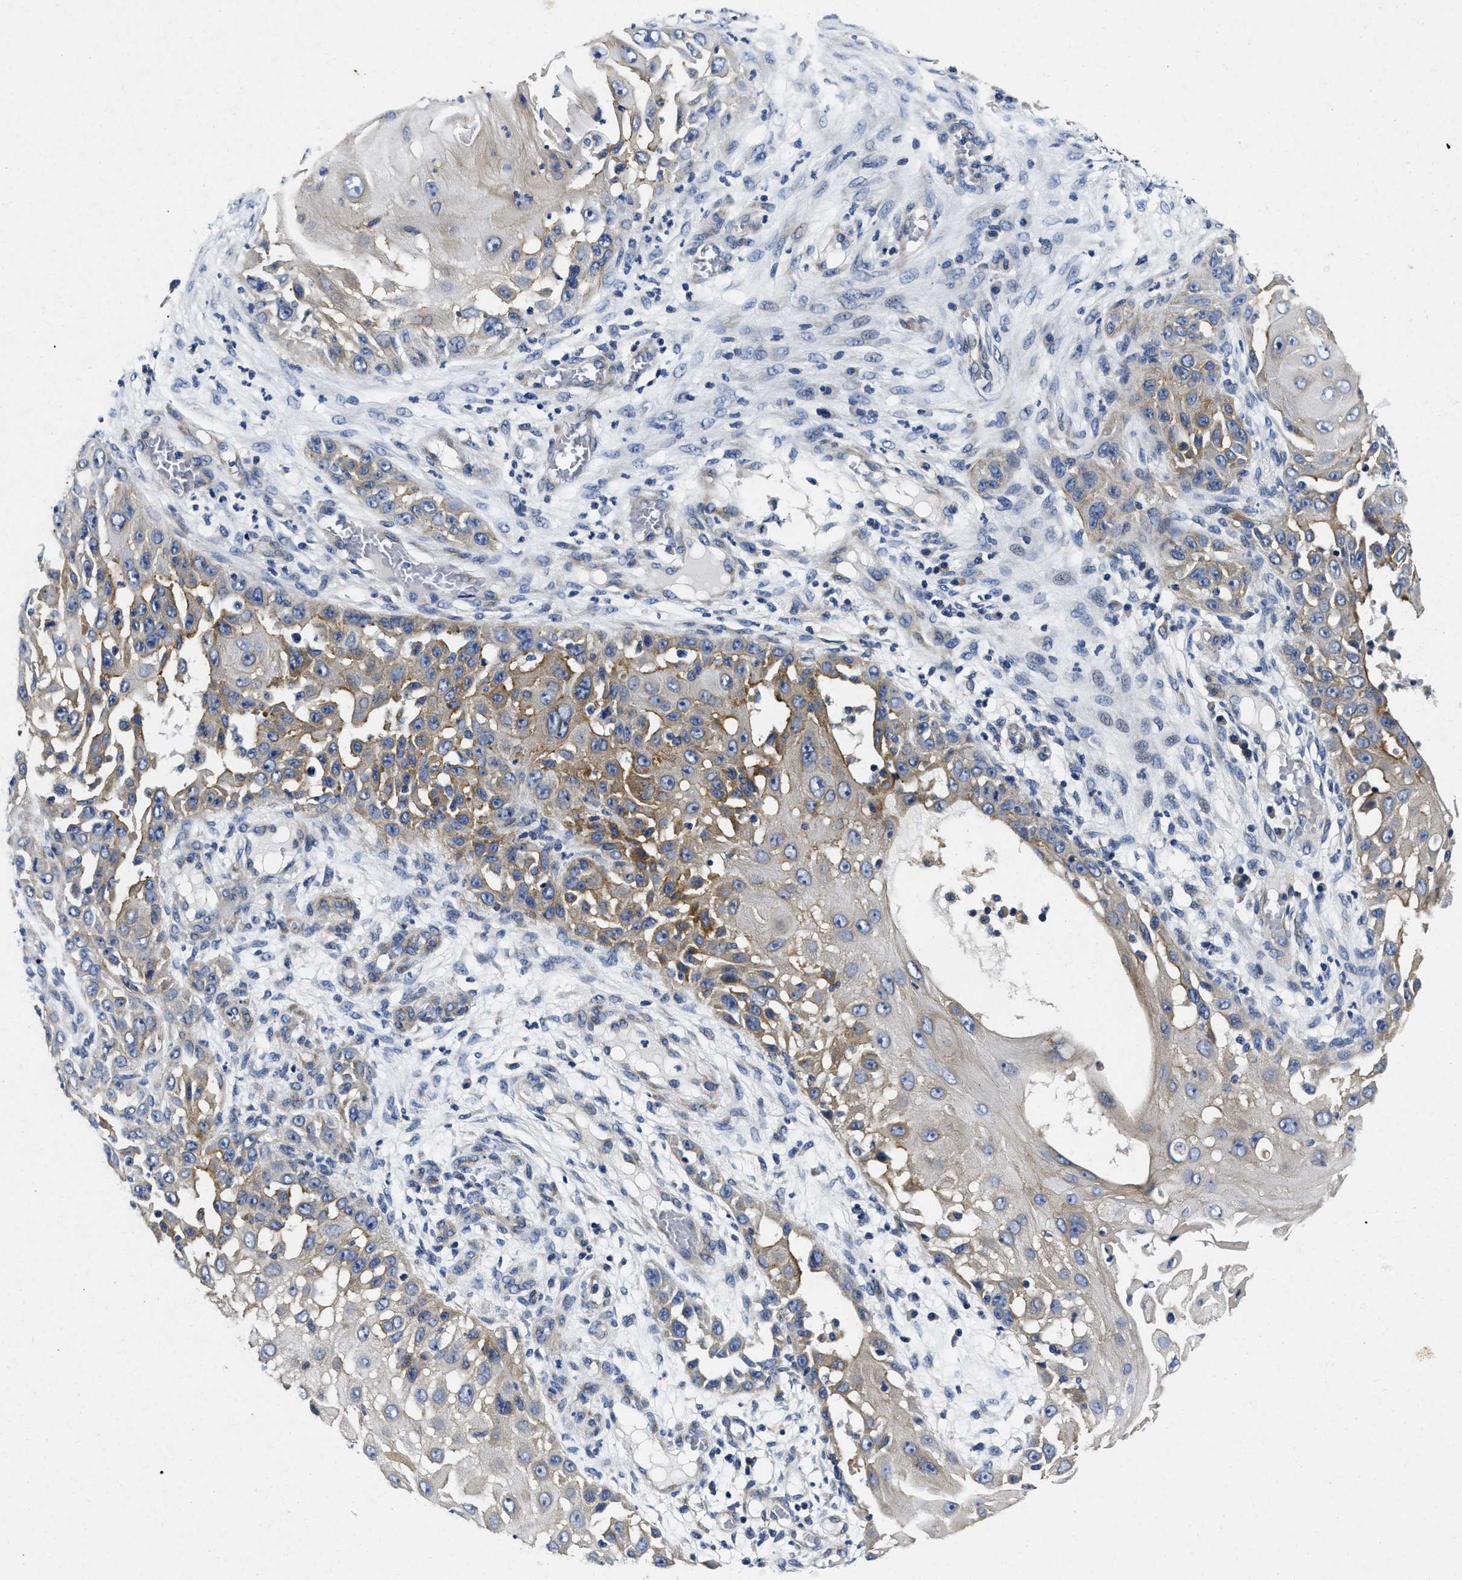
{"staining": {"intensity": "weak", "quantity": "25%-75%", "location": "cytoplasmic/membranous"}, "tissue": "skin cancer", "cell_type": "Tumor cells", "image_type": "cancer", "snomed": [{"axis": "morphology", "description": "Squamous cell carcinoma, NOS"}, {"axis": "topography", "description": "Skin"}], "caption": "Skin cancer (squamous cell carcinoma) was stained to show a protein in brown. There is low levels of weak cytoplasmic/membranous expression in approximately 25%-75% of tumor cells.", "gene": "LAD1", "patient": {"sex": "female", "age": 44}}